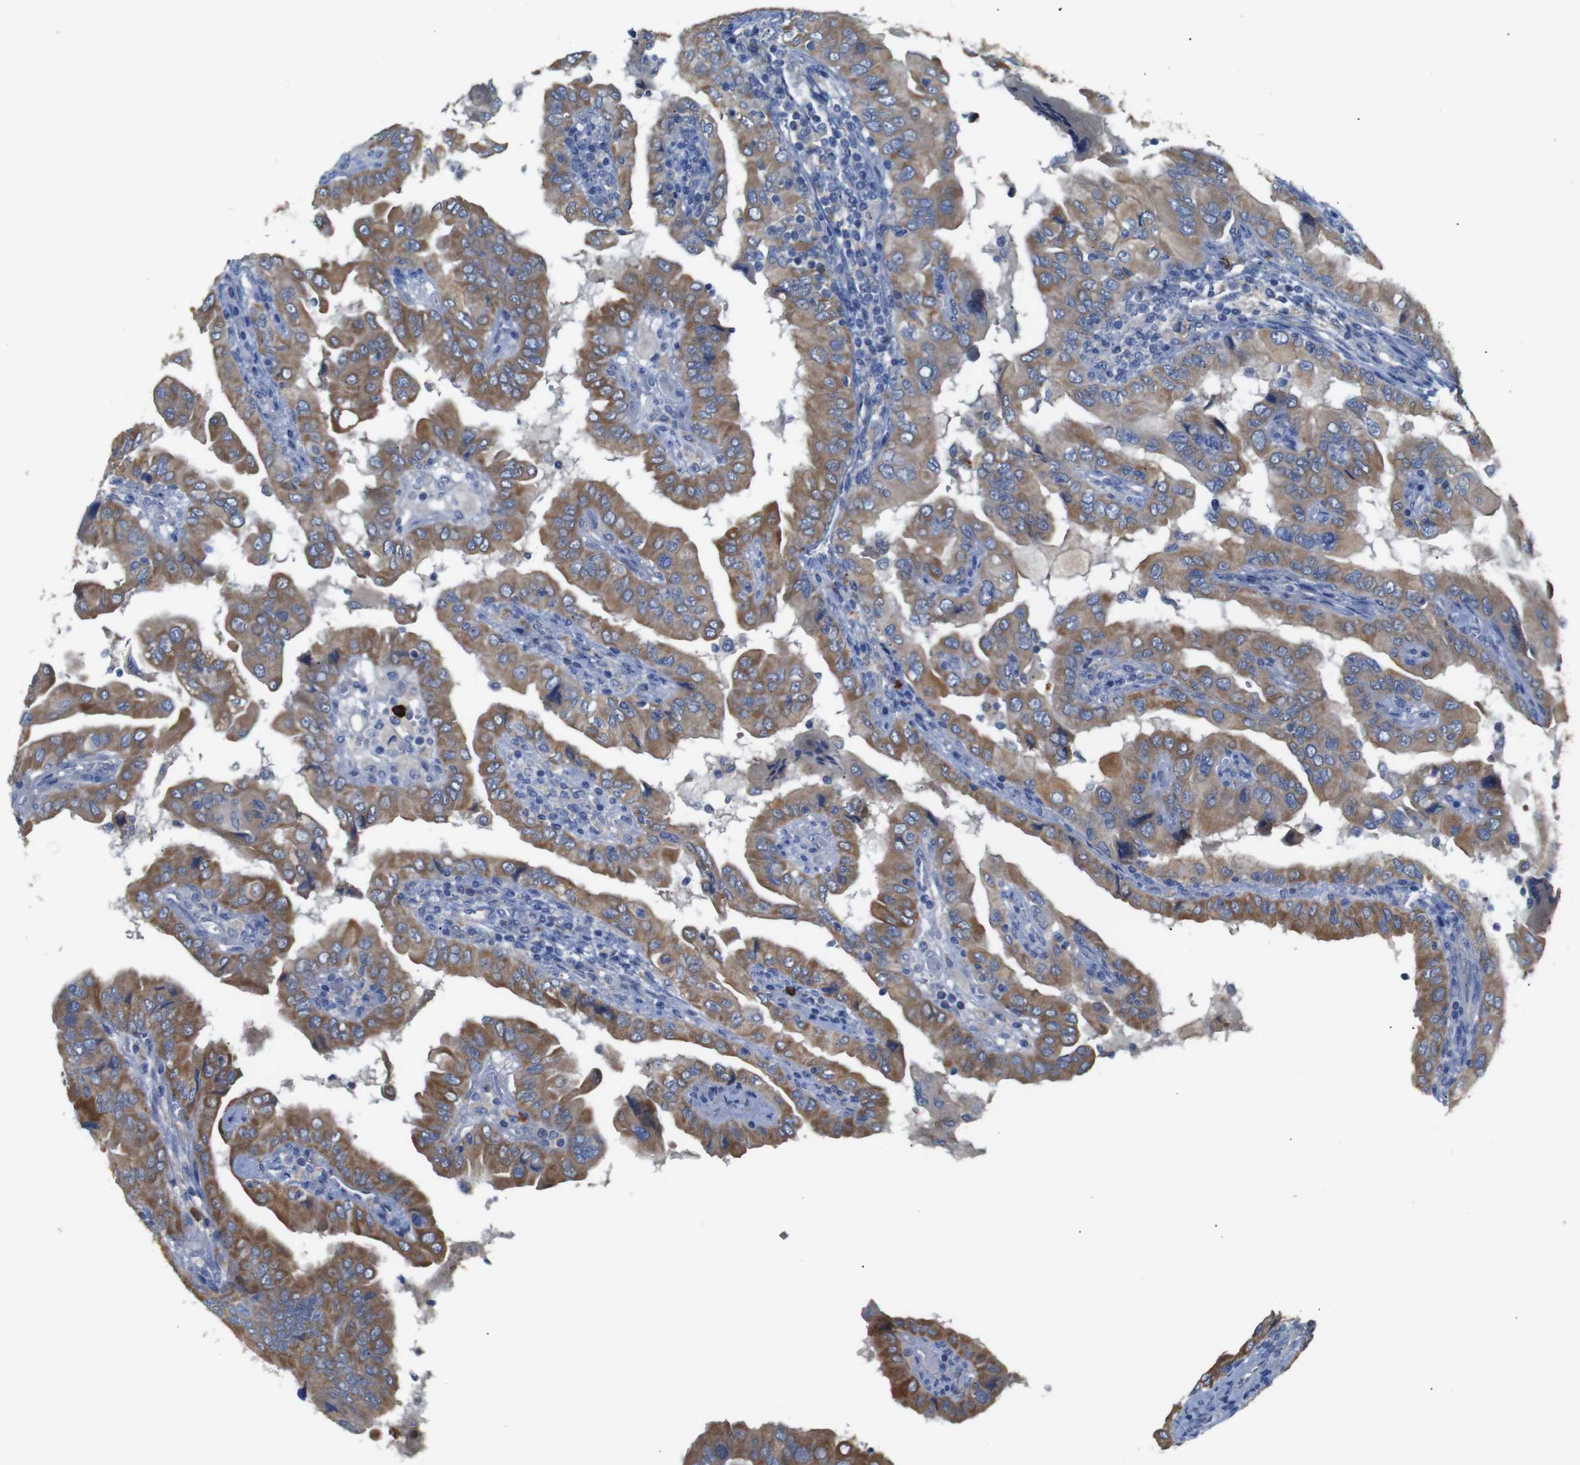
{"staining": {"intensity": "moderate", "quantity": ">75%", "location": "cytoplasmic/membranous"}, "tissue": "thyroid cancer", "cell_type": "Tumor cells", "image_type": "cancer", "snomed": [{"axis": "morphology", "description": "Papillary adenocarcinoma, NOS"}, {"axis": "topography", "description": "Thyroid gland"}], "caption": "Protein staining of thyroid papillary adenocarcinoma tissue shows moderate cytoplasmic/membranous expression in about >75% of tumor cells.", "gene": "ALOX15", "patient": {"sex": "male", "age": 33}}